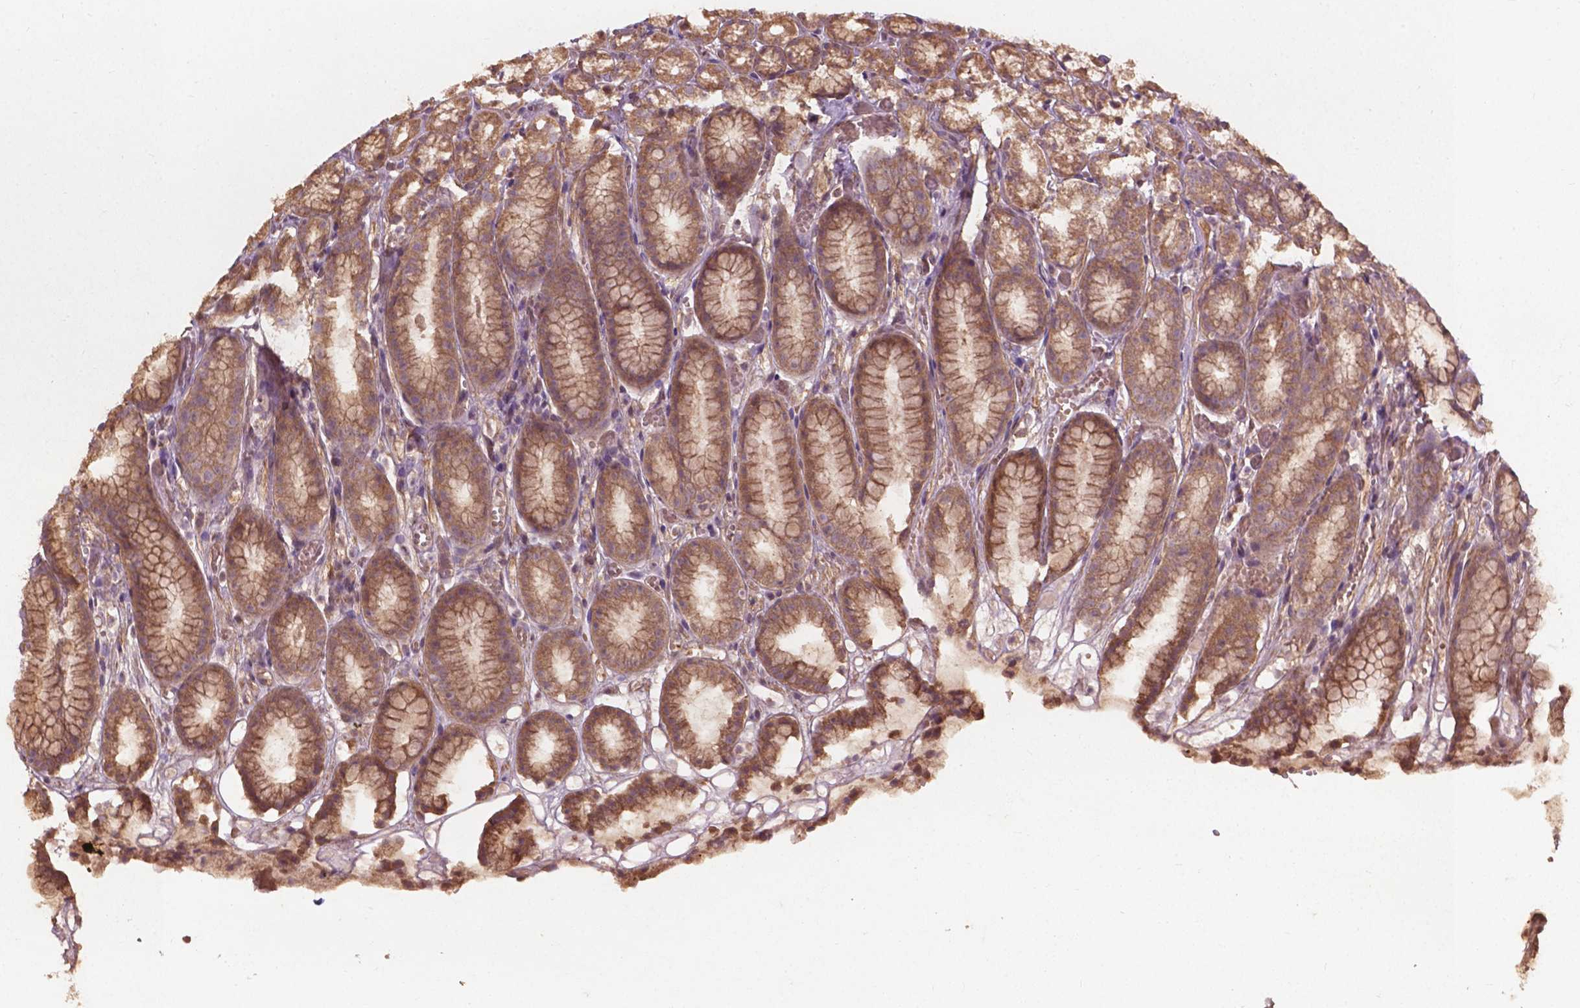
{"staining": {"intensity": "moderate", "quantity": ">75%", "location": "cytoplasmic/membranous"}, "tissue": "stomach", "cell_type": "Glandular cells", "image_type": "normal", "snomed": [{"axis": "morphology", "description": "Normal tissue, NOS"}, {"axis": "topography", "description": "Stomach"}], "caption": "An image showing moderate cytoplasmic/membranous expression in approximately >75% of glandular cells in benign stomach, as visualized by brown immunohistochemical staining.", "gene": "CDC42BPA", "patient": {"sex": "male", "age": 70}}